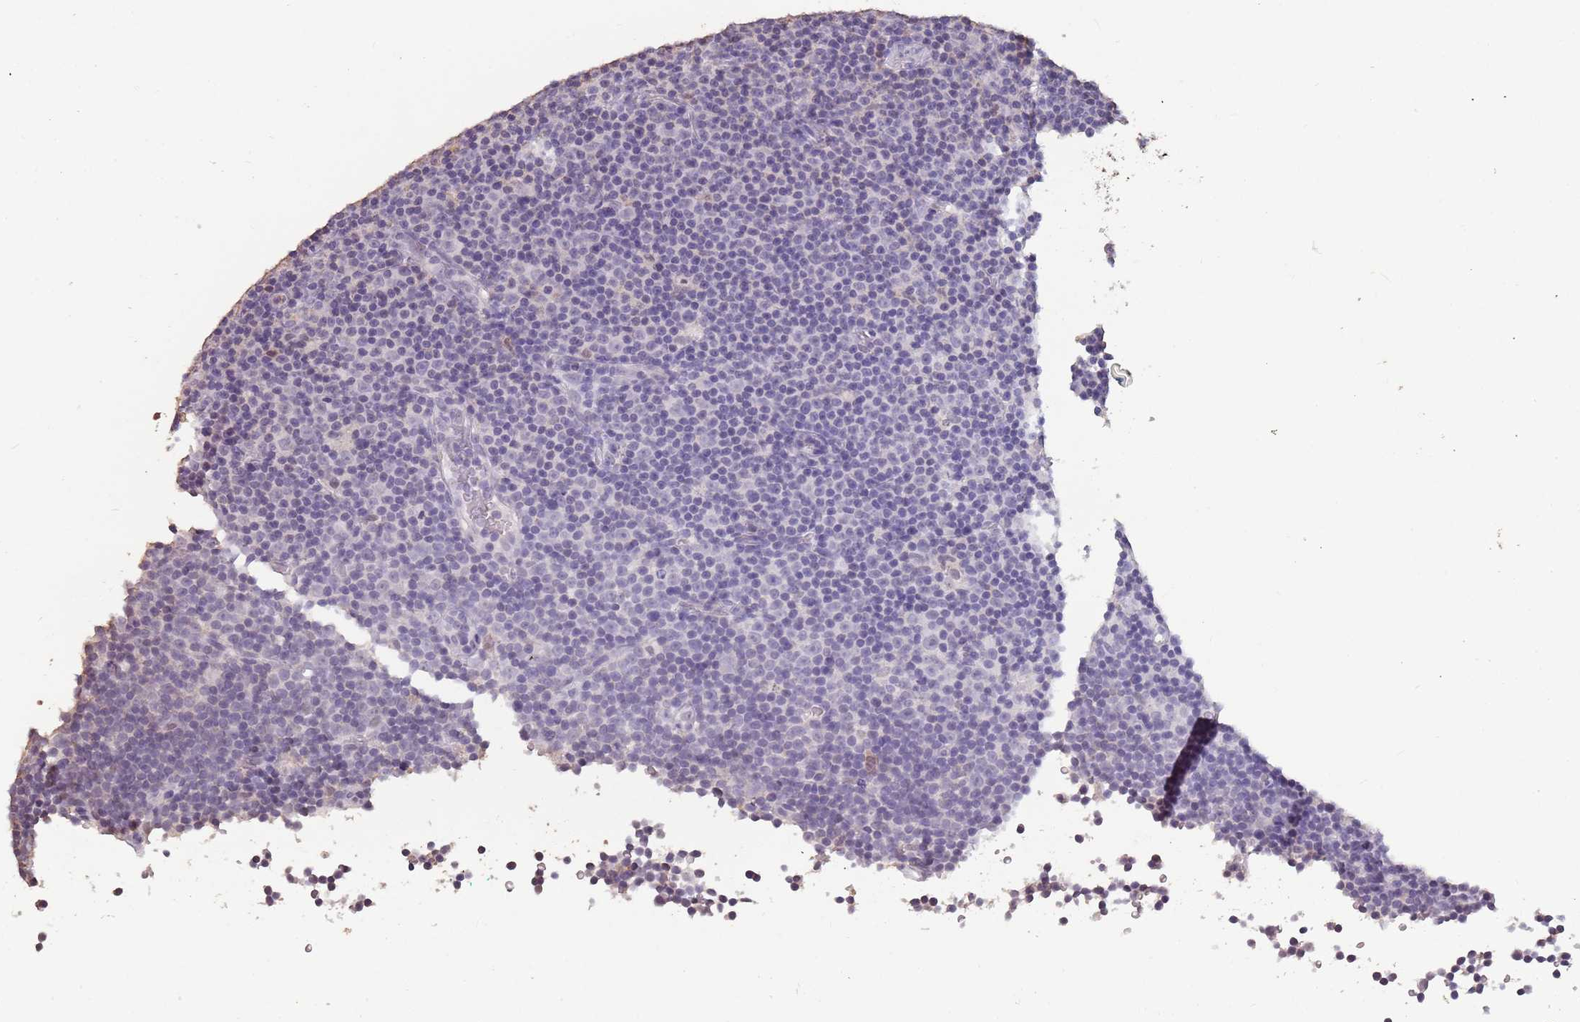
{"staining": {"intensity": "negative", "quantity": "none", "location": "none"}, "tissue": "lymphoma", "cell_type": "Tumor cells", "image_type": "cancer", "snomed": [{"axis": "morphology", "description": "Malignant lymphoma, non-Hodgkin's type, Low grade"}, {"axis": "topography", "description": "Lymph node"}], "caption": "Tumor cells show no significant protein positivity in malignant lymphoma, non-Hodgkin's type (low-grade).", "gene": "SUN5", "patient": {"sex": "female", "age": 67}}